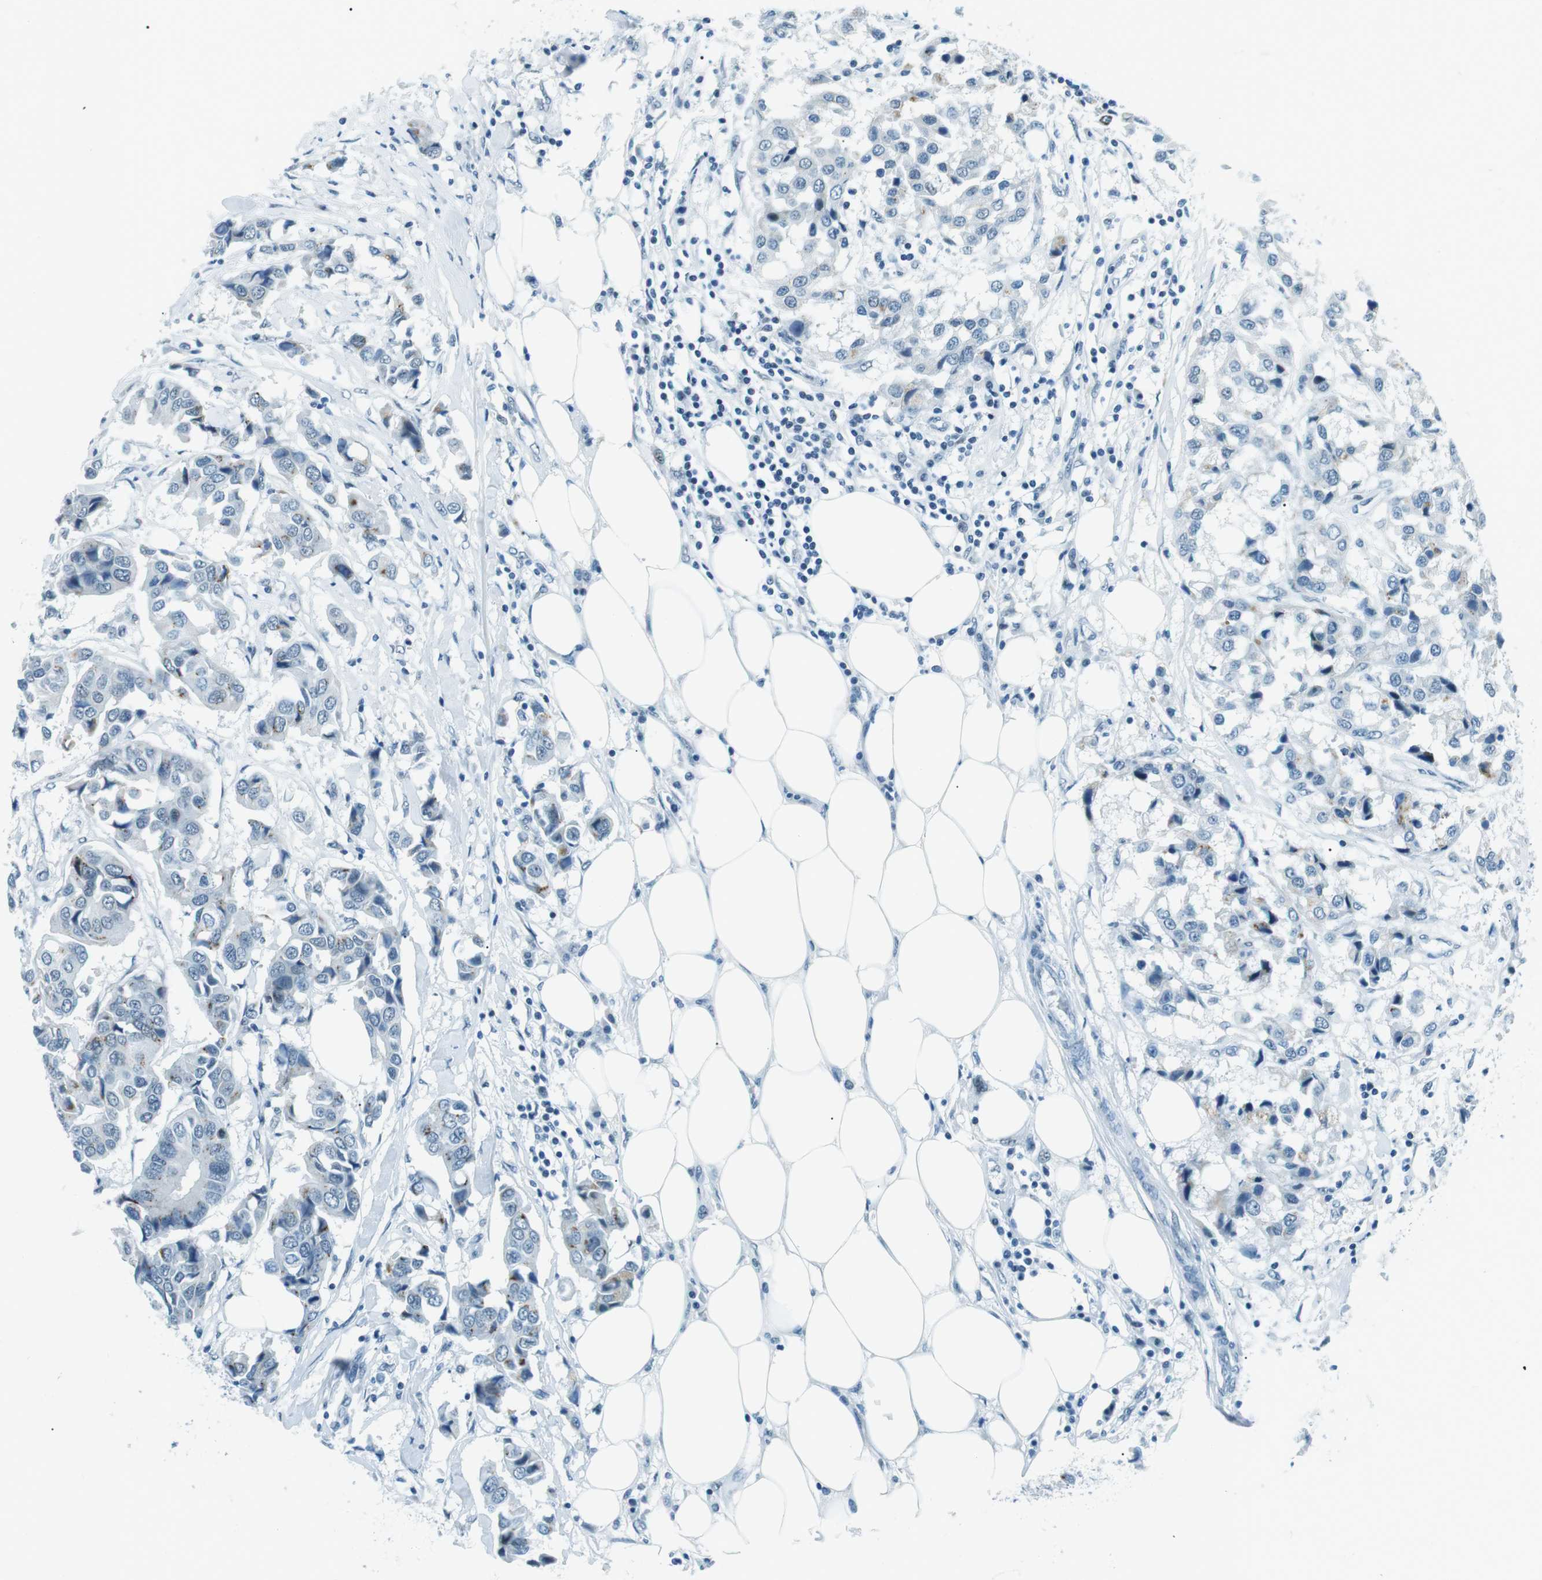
{"staining": {"intensity": "negative", "quantity": "none", "location": "none"}, "tissue": "breast cancer", "cell_type": "Tumor cells", "image_type": "cancer", "snomed": [{"axis": "morphology", "description": "Duct carcinoma"}, {"axis": "topography", "description": "Breast"}], "caption": "Tumor cells are negative for brown protein staining in breast cancer (intraductal carcinoma).", "gene": "PJA1", "patient": {"sex": "female", "age": 80}}